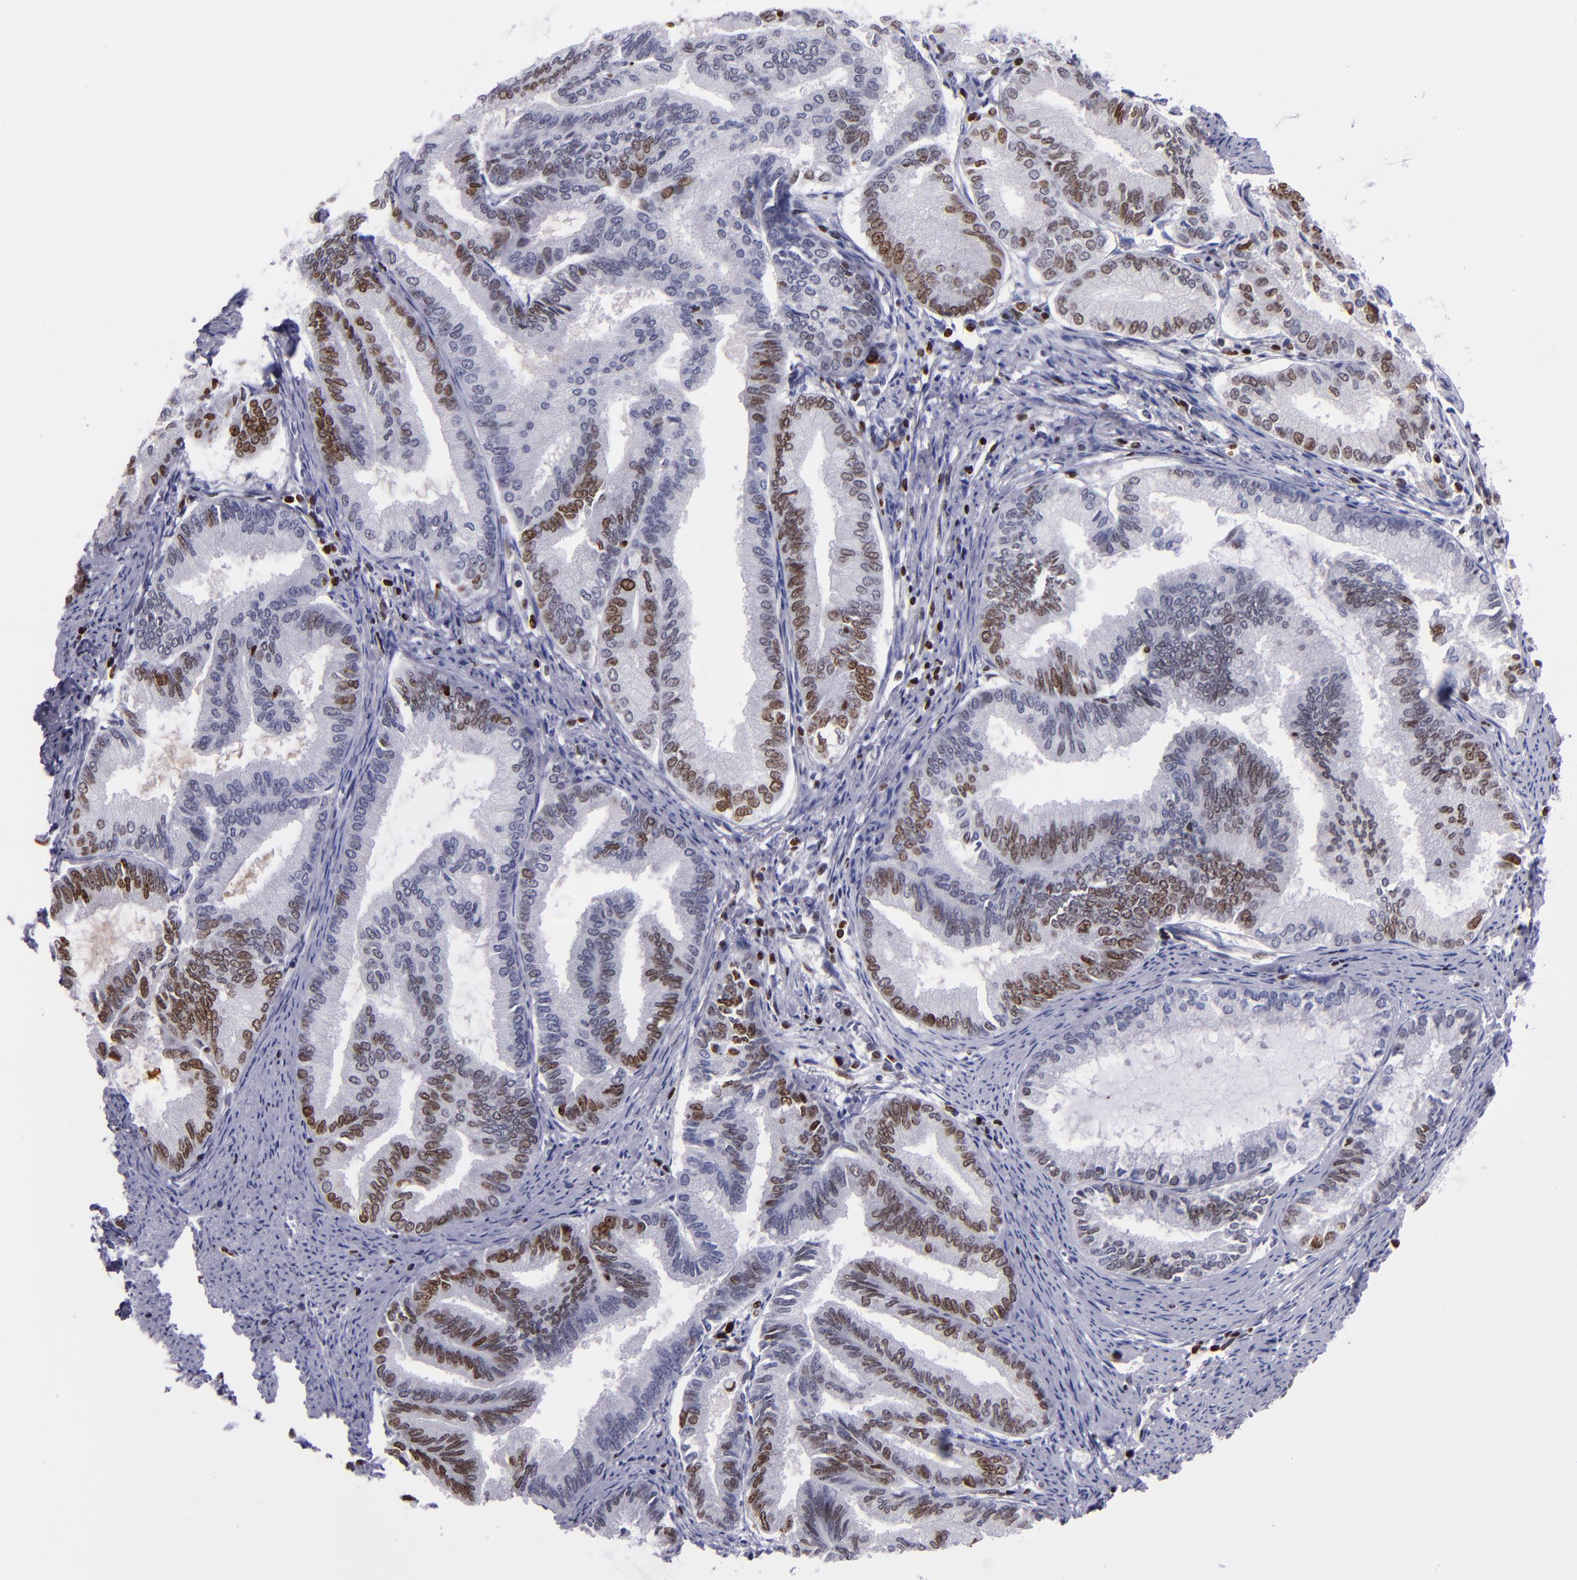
{"staining": {"intensity": "strong", "quantity": "25%-75%", "location": "nuclear"}, "tissue": "endometrial cancer", "cell_type": "Tumor cells", "image_type": "cancer", "snomed": [{"axis": "morphology", "description": "Adenocarcinoma, NOS"}, {"axis": "topography", "description": "Endometrium"}], "caption": "A high amount of strong nuclear expression is identified in about 25%-75% of tumor cells in endometrial cancer tissue.", "gene": "CDKL5", "patient": {"sex": "female", "age": 86}}